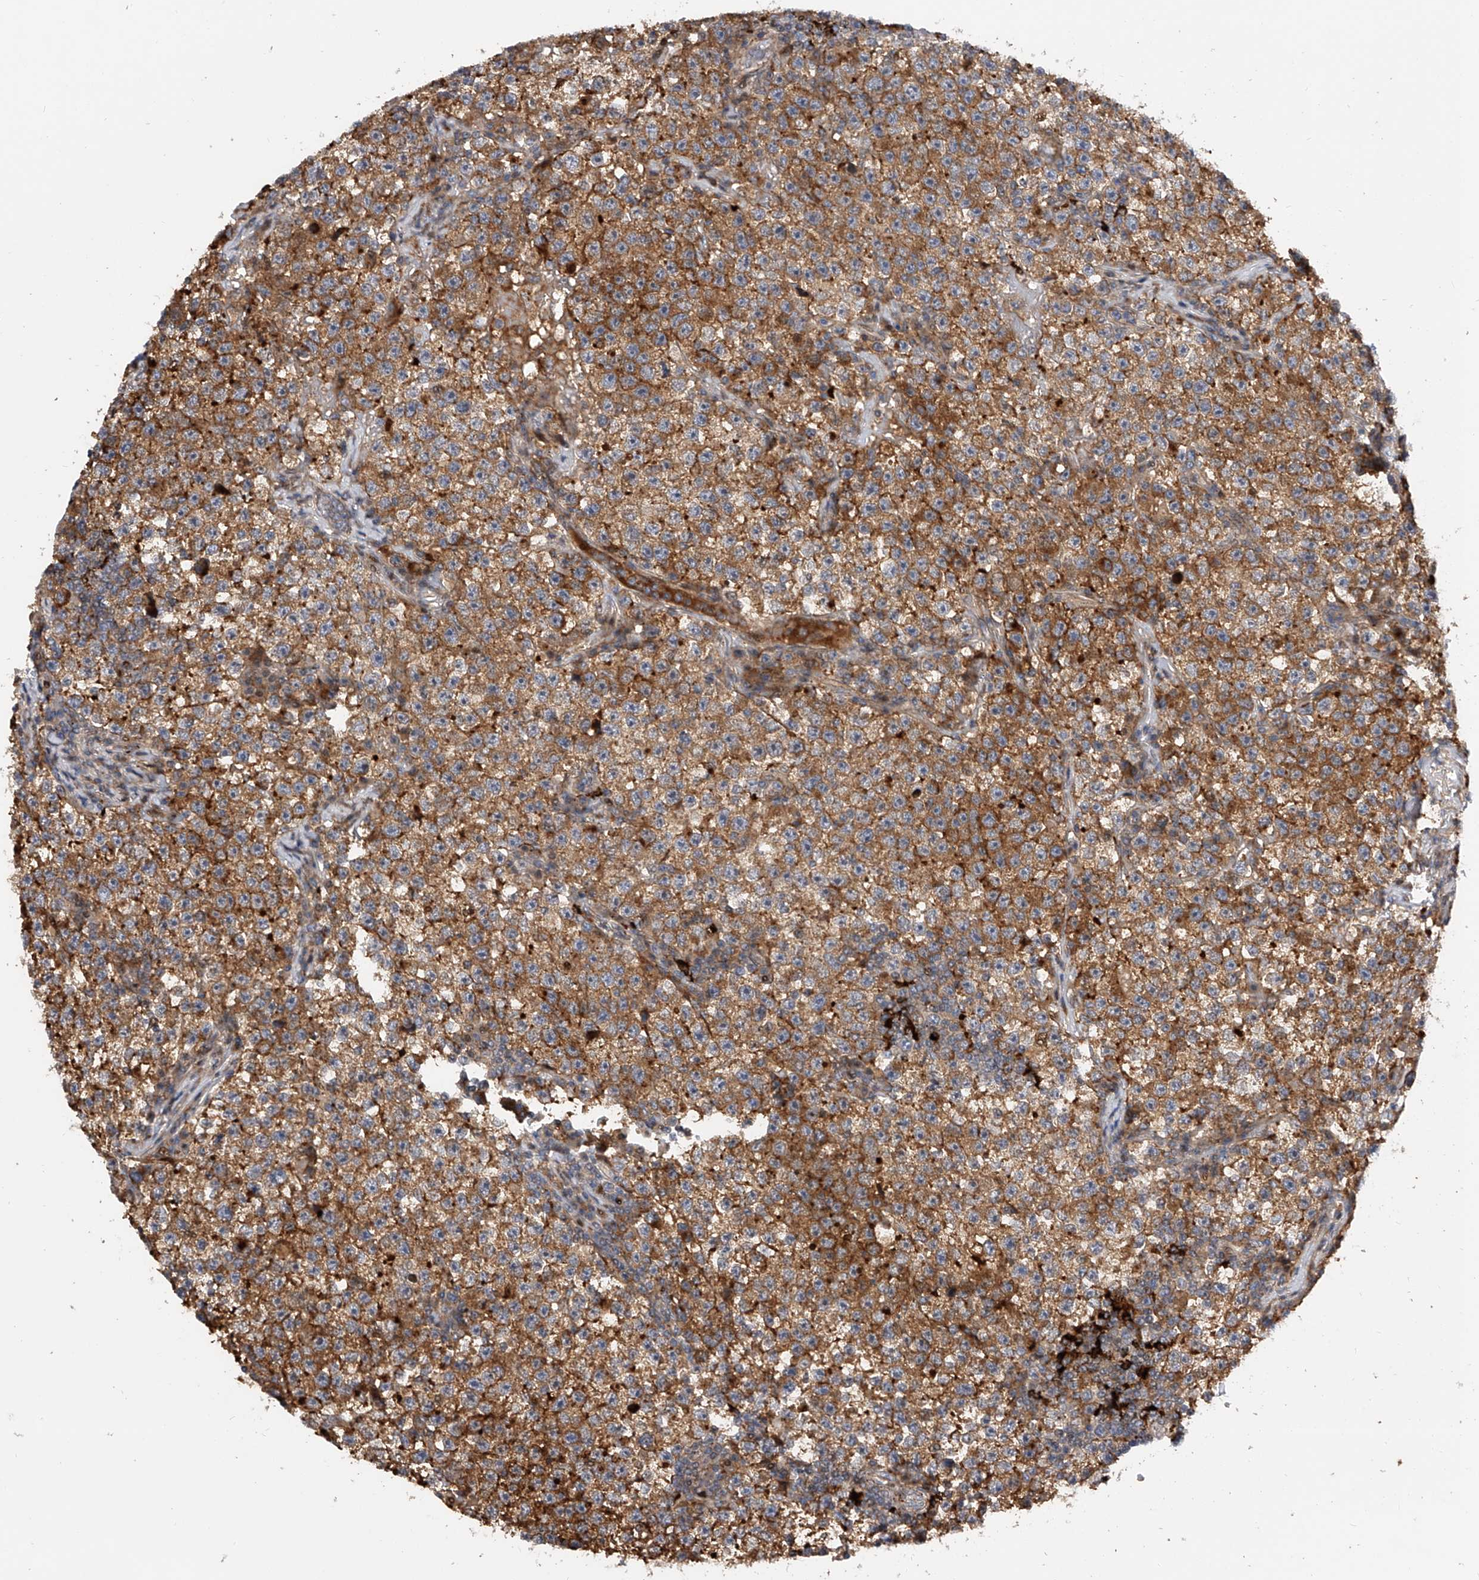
{"staining": {"intensity": "moderate", "quantity": ">75%", "location": "cytoplasmic/membranous"}, "tissue": "testis cancer", "cell_type": "Tumor cells", "image_type": "cancer", "snomed": [{"axis": "morphology", "description": "Seminoma, NOS"}, {"axis": "topography", "description": "Testis"}], "caption": "Immunohistochemistry (IHC) histopathology image of testis seminoma stained for a protein (brown), which reveals medium levels of moderate cytoplasmic/membranous staining in about >75% of tumor cells.", "gene": "PDSS2", "patient": {"sex": "male", "age": 22}}